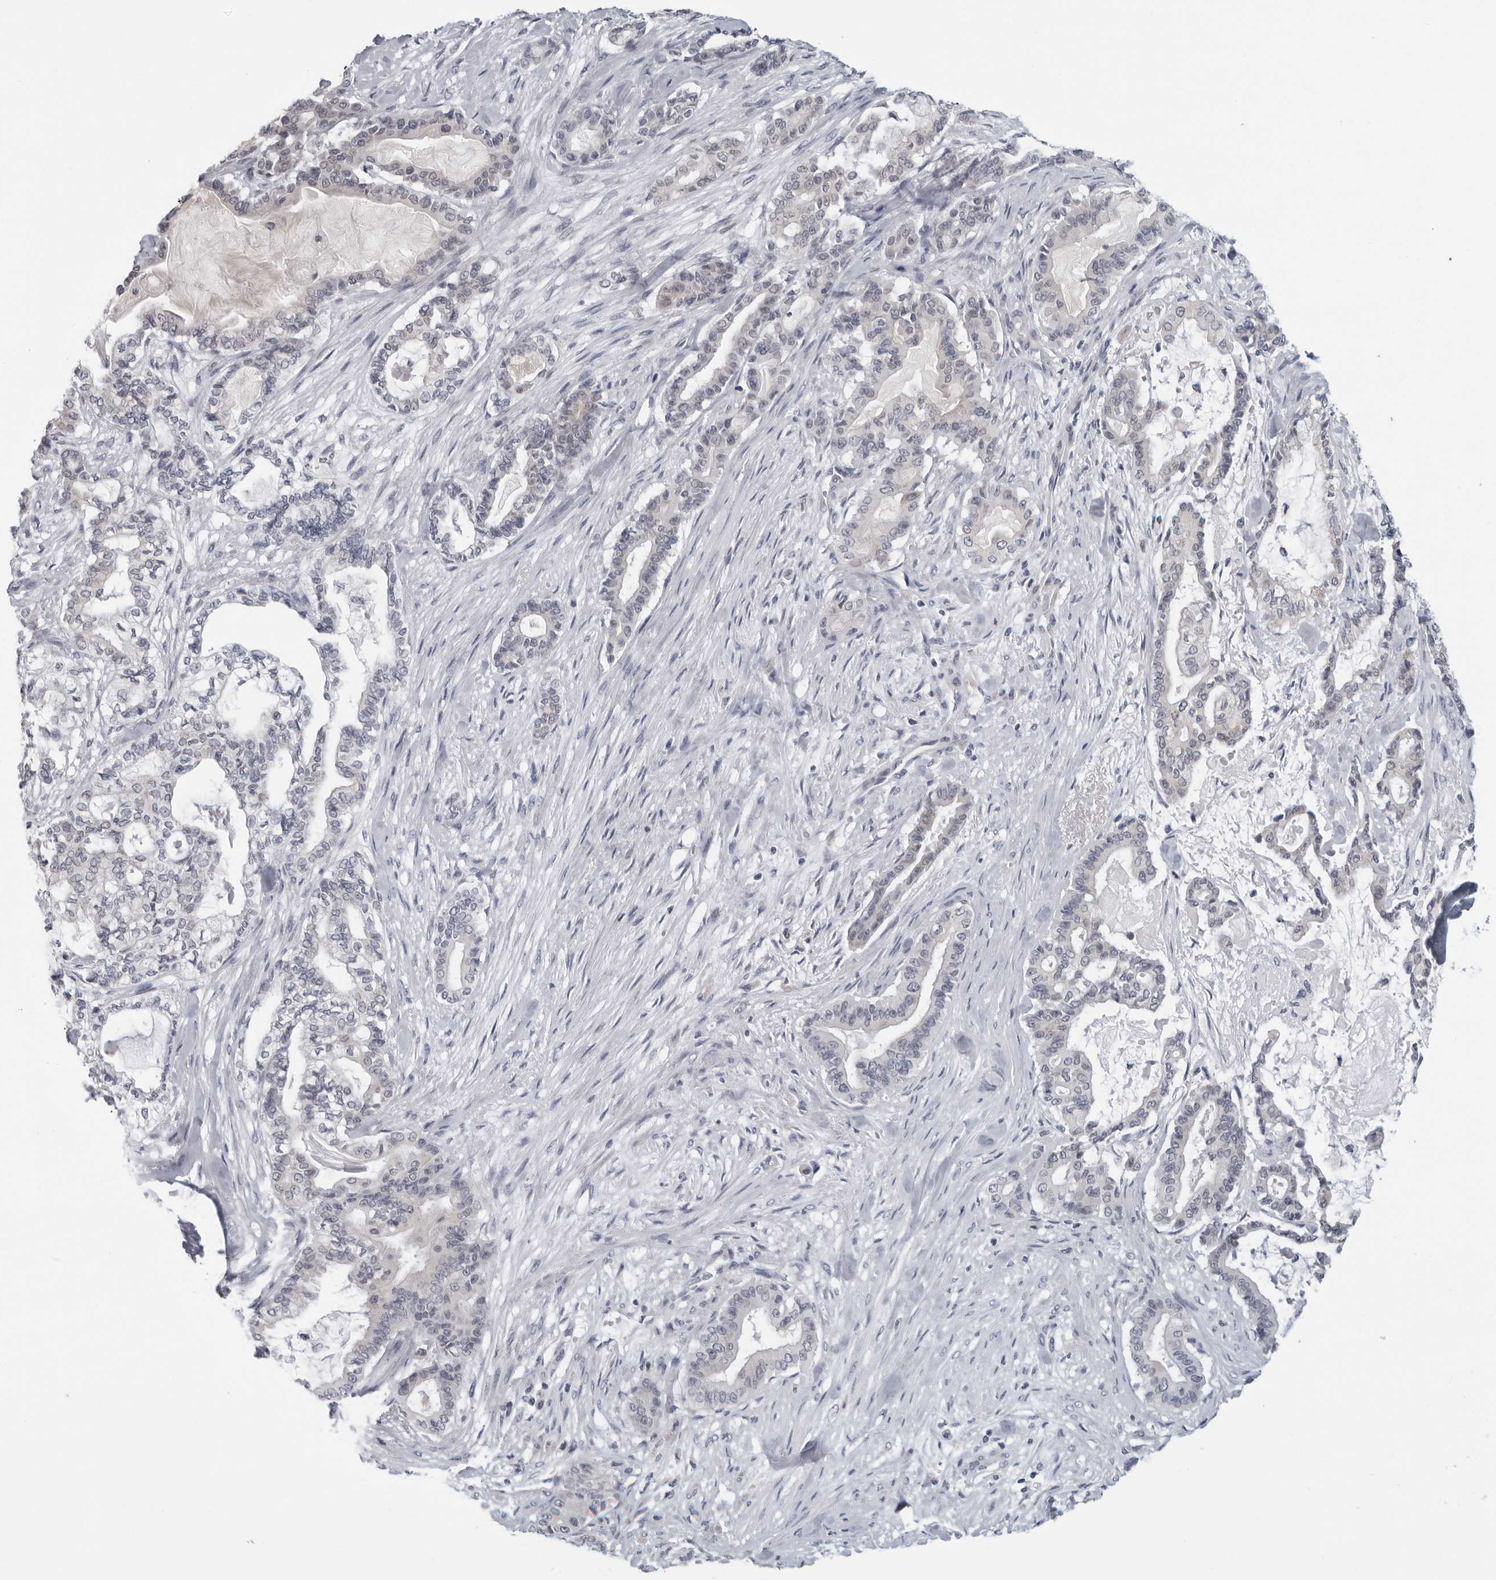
{"staining": {"intensity": "negative", "quantity": "none", "location": "none"}, "tissue": "pancreatic cancer", "cell_type": "Tumor cells", "image_type": "cancer", "snomed": [{"axis": "morphology", "description": "Adenocarcinoma, NOS"}, {"axis": "topography", "description": "Pancreas"}], "caption": "Pancreatic cancer (adenocarcinoma) was stained to show a protein in brown. There is no significant staining in tumor cells.", "gene": "OPLAH", "patient": {"sex": "male", "age": 63}}